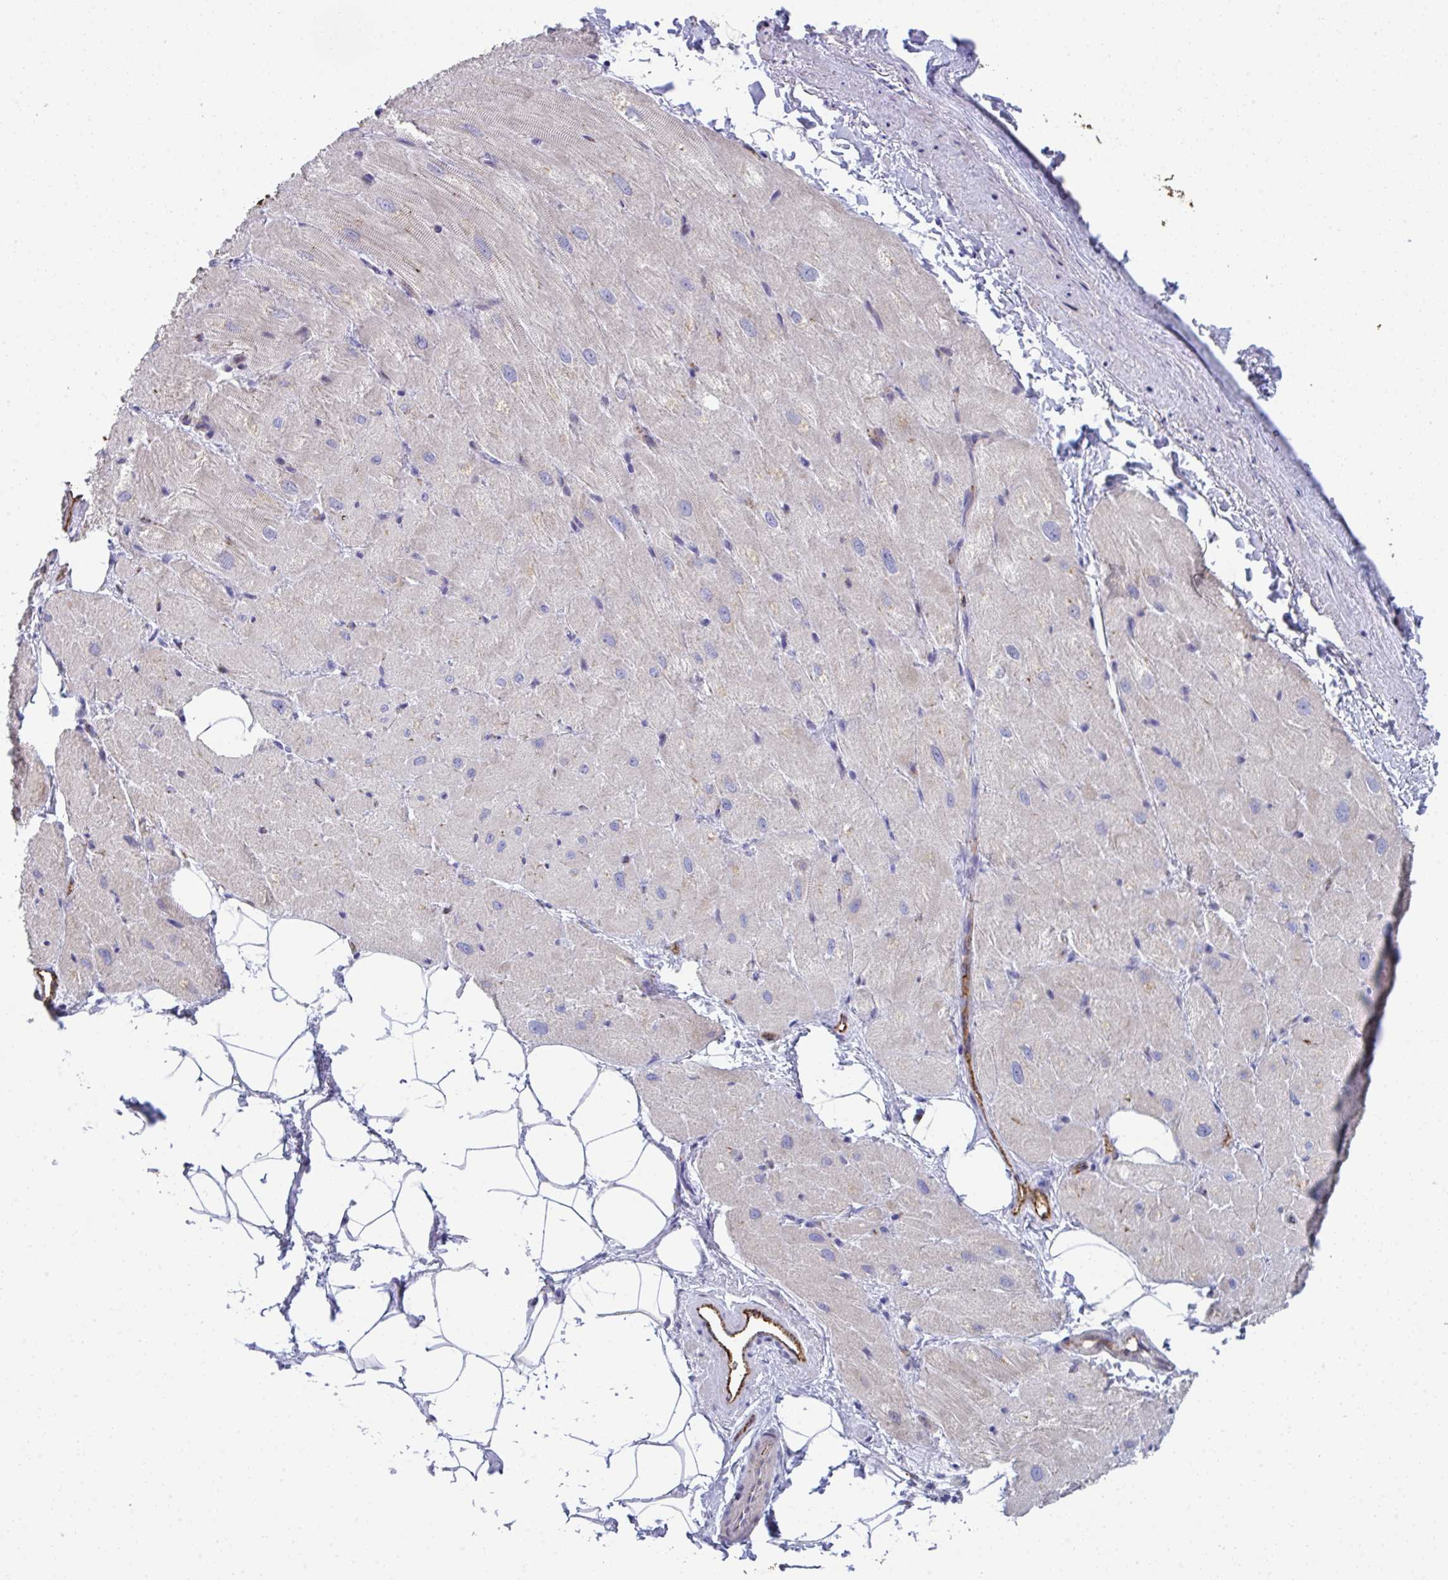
{"staining": {"intensity": "moderate", "quantity": "25%-75%", "location": "cytoplasmic/membranous"}, "tissue": "heart muscle", "cell_type": "Cardiomyocytes", "image_type": "normal", "snomed": [{"axis": "morphology", "description": "Normal tissue, NOS"}, {"axis": "topography", "description": "Heart"}], "caption": "Immunohistochemical staining of normal heart muscle shows 25%-75% levels of moderate cytoplasmic/membranous protein expression in approximately 25%-75% of cardiomyocytes. Nuclei are stained in blue.", "gene": "TOR1AIP2", "patient": {"sex": "male", "age": 62}}